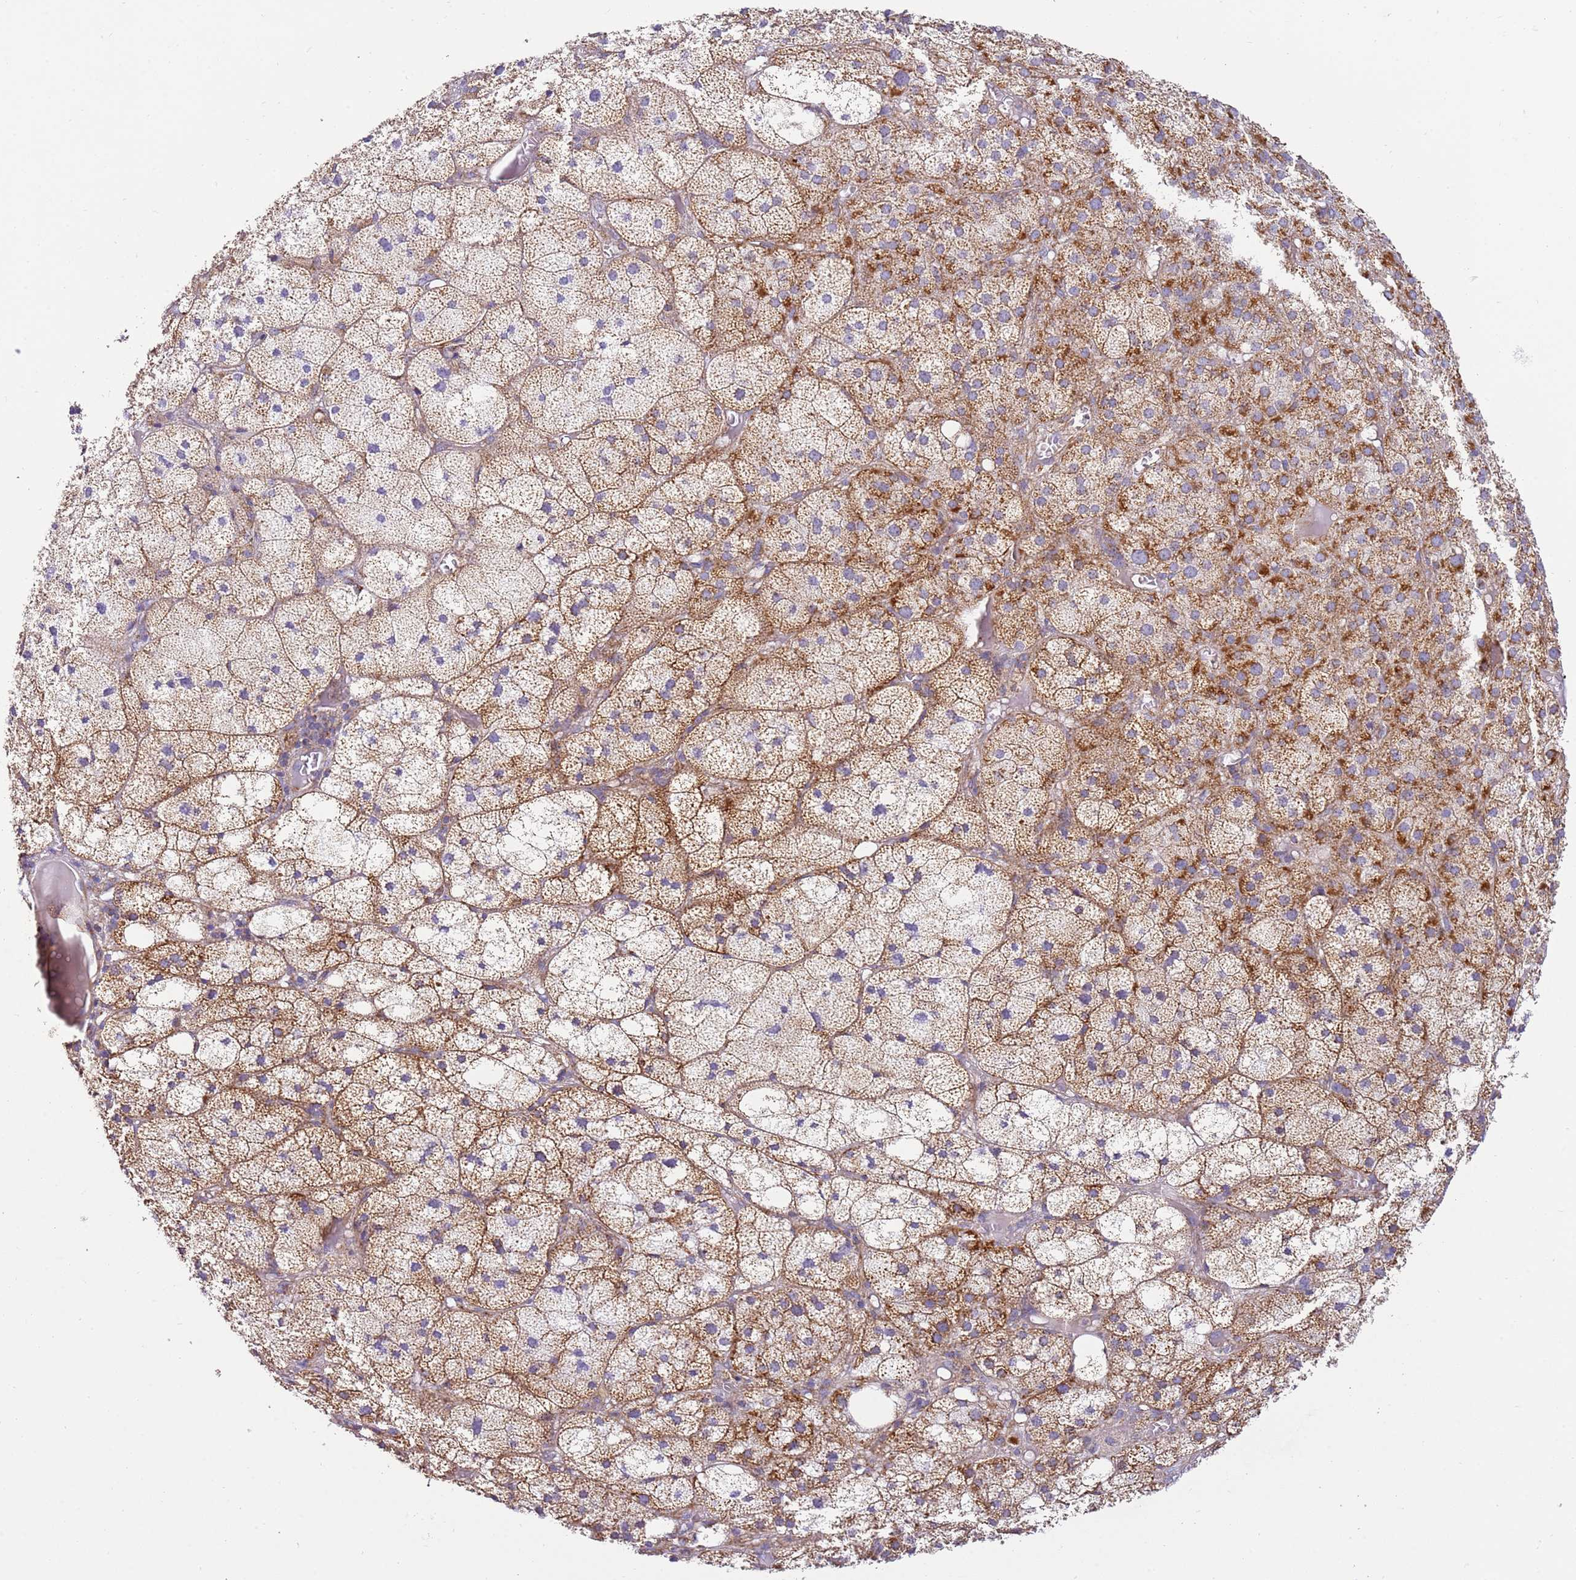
{"staining": {"intensity": "moderate", "quantity": "25%-75%", "location": "cytoplasmic/membranous"}, "tissue": "adrenal gland", "cell_type": "Glandular cells", "image_type": "normal", "snomed": [{"axis": "morphology", "description": "Normal tissue, NOS"}, {"axis": "topography", "description": "Adrenal gland"}], "caption": "Adrenal gland stained with DAB (3,3'-diaminobenzidine) immunohistochemistry (IHC) exhibits medium levels of moderate cytoplasmic/membranous expression in approximately 25%-75% of glandular cells. (Brightfield microscopy of DAB IHC at high magnification).", "gene": "MRPL20", "patient": {"sex": "female", "age": 61}}